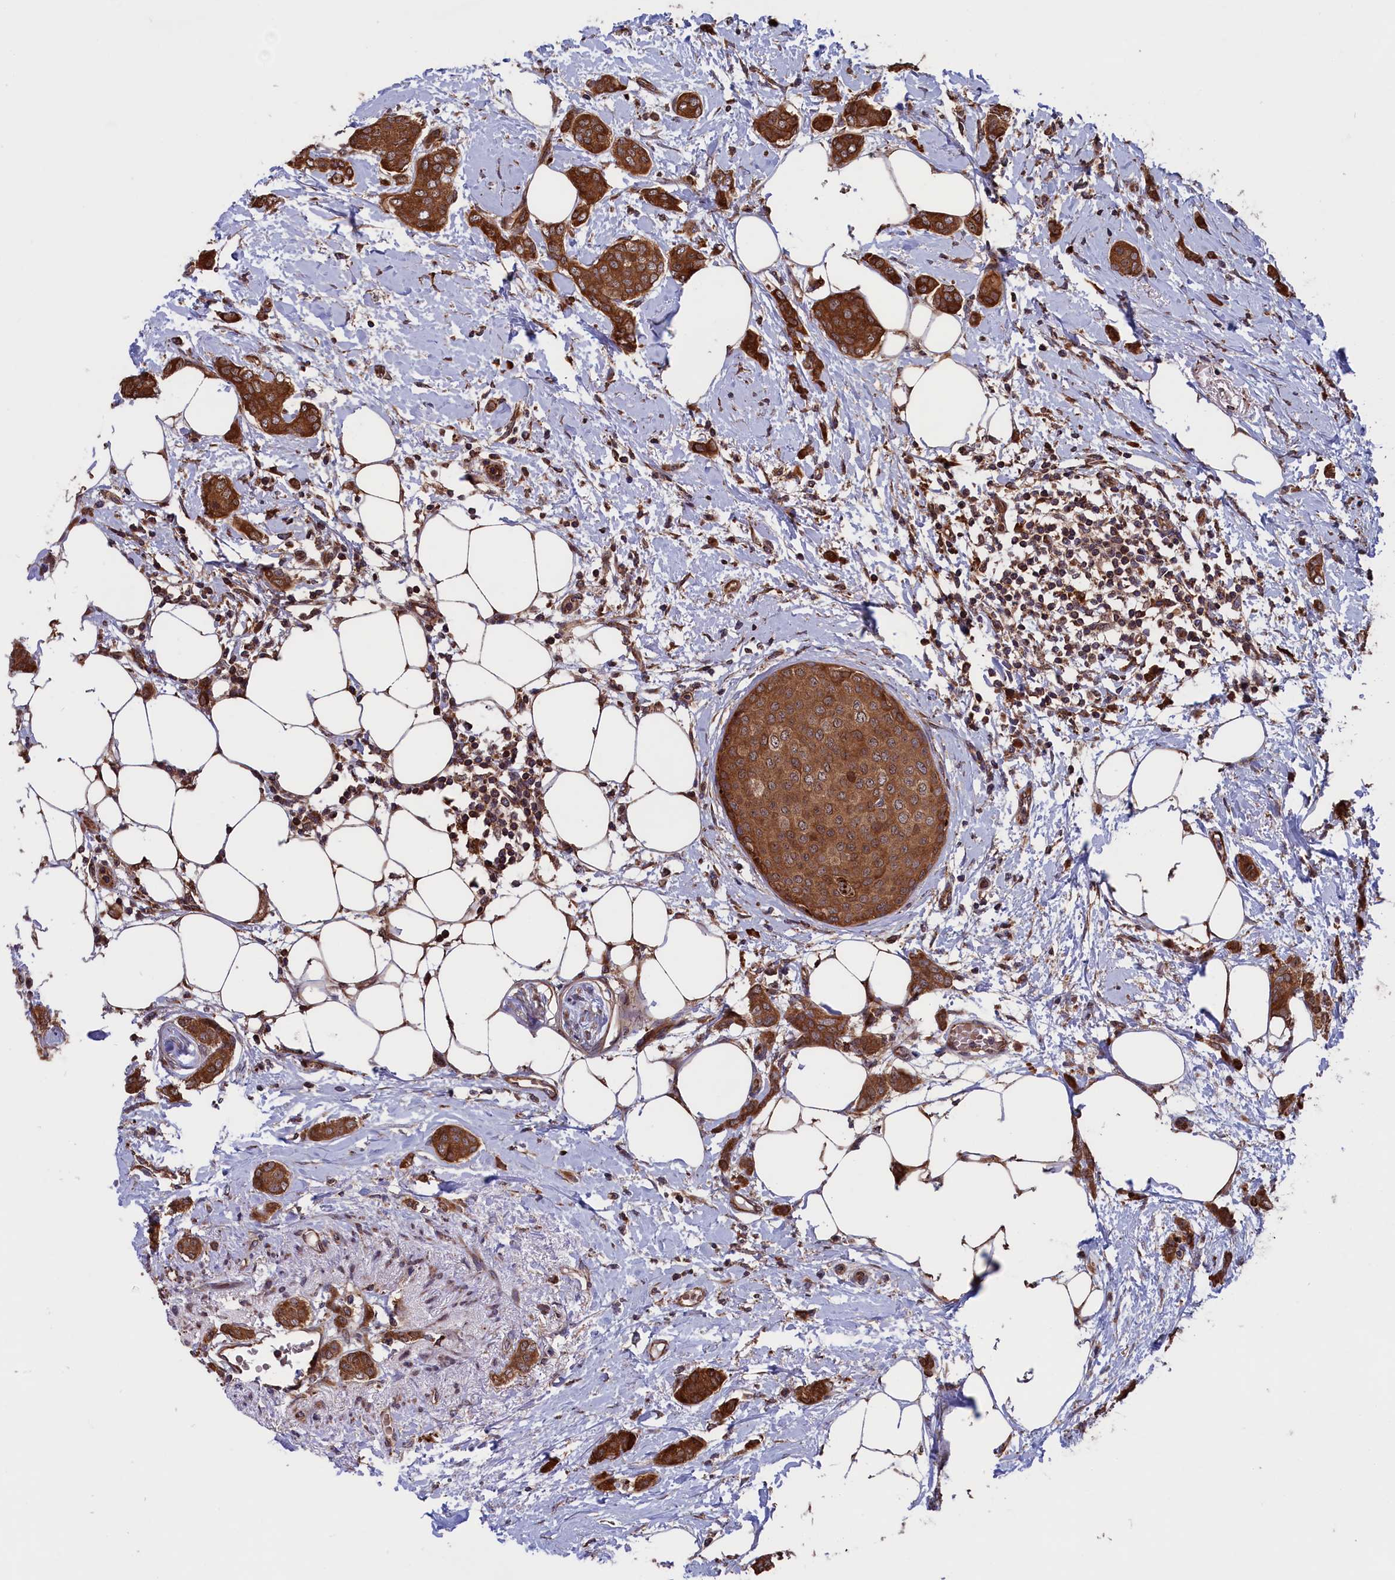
{"staining": {"intensity": "strong", "quantity": ">75%", "location": "cytoplasmic/membranous"}, "tissue": "breast cancer", "cell_type": "Tumor cells", "image_type": "cancer", "snomed": [{"axis": "morphology", "description": "Duct carcinoma"}, {"axis": "topography", "description": "Breast"}], "caption": "The immunohistochemical stain highlights strong cytoplasmic/membranous staining in tumor cells of breast intraductal carcinoma tissue. (brown staining indicates protein expression, while blue staining denotes nuclei).", "gene": "PLA2G4C", "patient": {"sex": "female", "age": 72}}